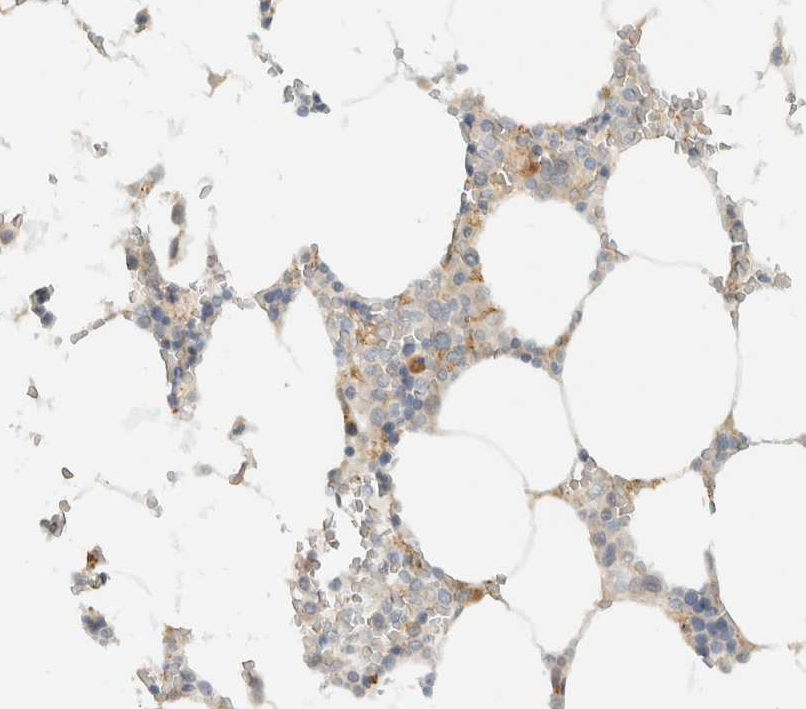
{"staining": {"intensity": "moderate", "quantity": "<25%", "location": "cytoplasmic/membranous"}, "tissue": "bone marrow", "cell_type": "Hematopoietic cells", "image_type": "normal", "snomed": [{"axis": "morphology", "description": "Normal tissue, NOS"}, {"axis": "topography", "description": "Bone marrow"}], "caption": "Immunohistochemistry photomicrograph of benign bone marrow: human bone marrow stained using immunohistochemistry (IHC) demonstrates low levels of moderate protein expression localized specifically in the cytoplasmic/membranous of hematopoietic cells, appearing as a cytoplasmic/membranous brown color.", "gene": "ITPRID1", "patient": {"sex": "male", "age": 70}}